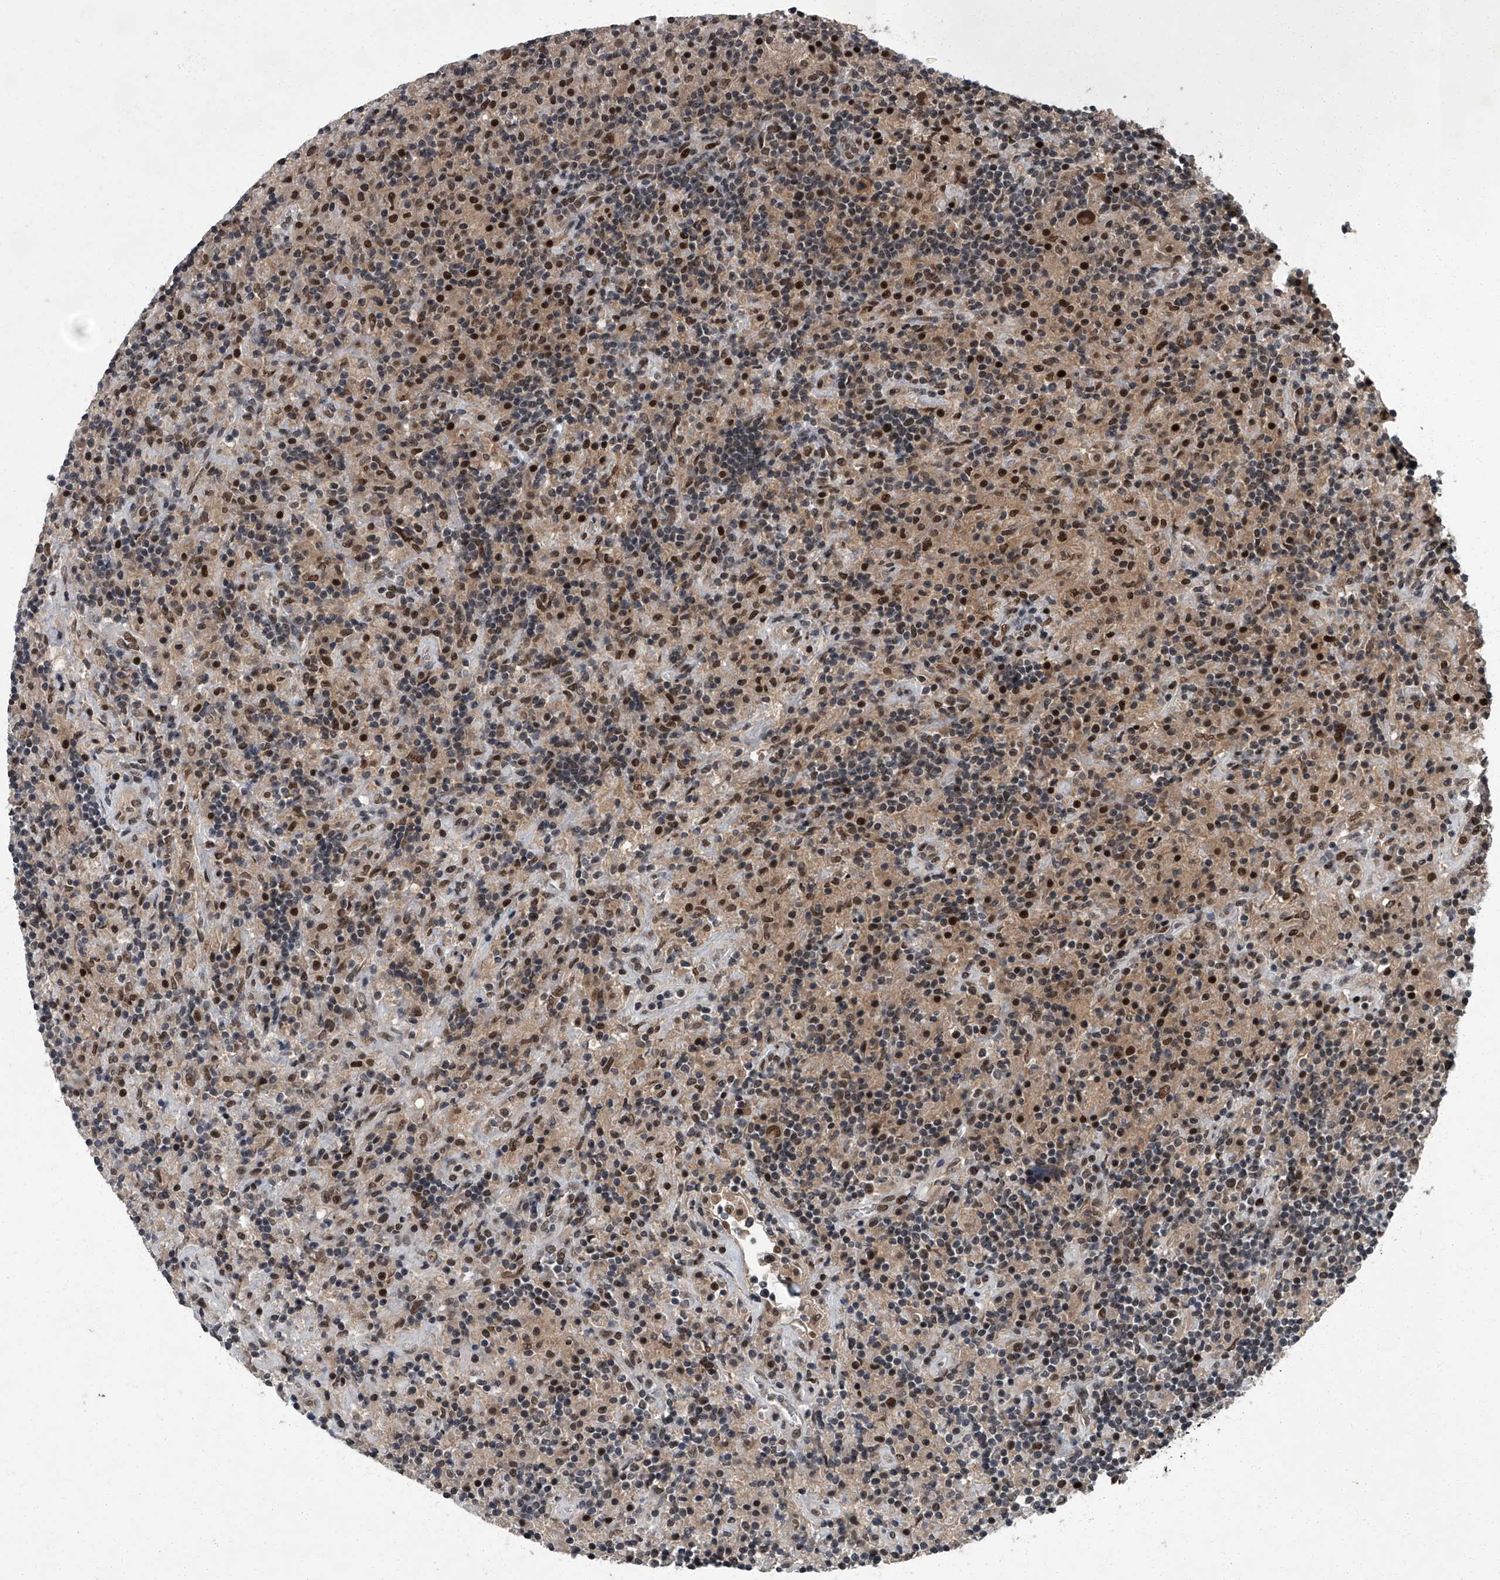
{"staining": {"intensity": "strong", "quantity": ">75%", "location": "nuclear"}, "tissue": "lymphoma", "cell_type": "Tumor cells", "image_type": "cancer", "snomed": [{"axis": "morphology", "description": "Hodgkin's disease, NOS"}, {"axis": "topography", "description": "Lymph node"}], "caption": "Lymphoma tissue exhibits strong nuclear positivity in approximately >75% of tumor cells, visualized by immunohistochemistry.", "gene": "ZNF518B", "patient": {"sex": "male", "age": 70}}